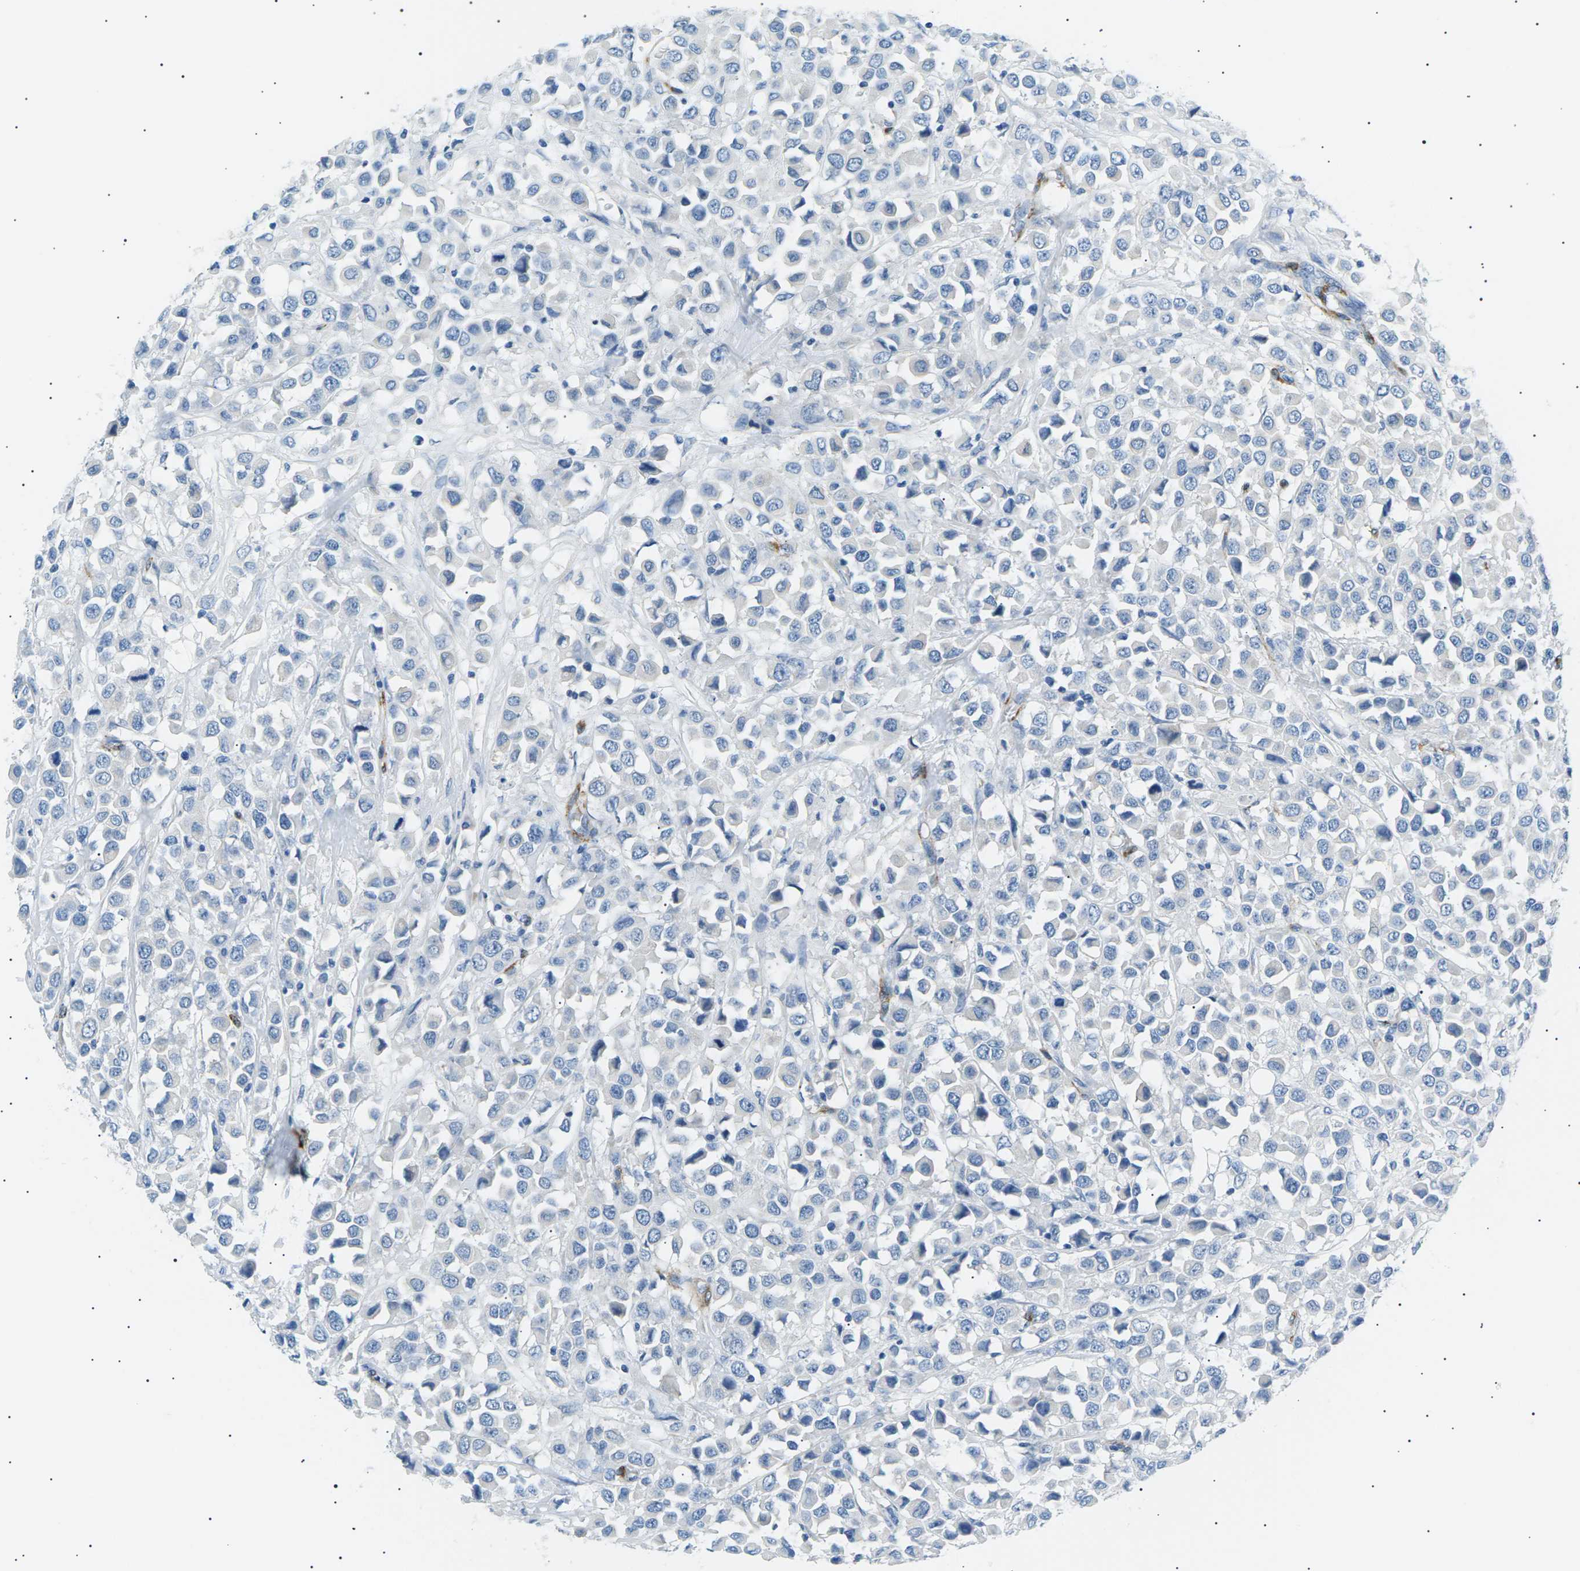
{"staining": {"intensity": "negative", "quantity": "none", "location": "none"}, "tissue": "breast cancer", "cell_type": "Tumor cells", "image_type": "cancer", "snomed": [{"axis": "morphology", "description": "Duct carcinoma"}, {"axis": "topography", "description": "Breast"}], "caption": "Image shows no protein positivity in tumor cells of breast cancer tissue. (Brightfield microscopy of DAB (3,3'-diaminobenzidine) IHC at high magnification).", "gene": "SEPTIN5", "patient": {"sex": "female", "age": 61}}